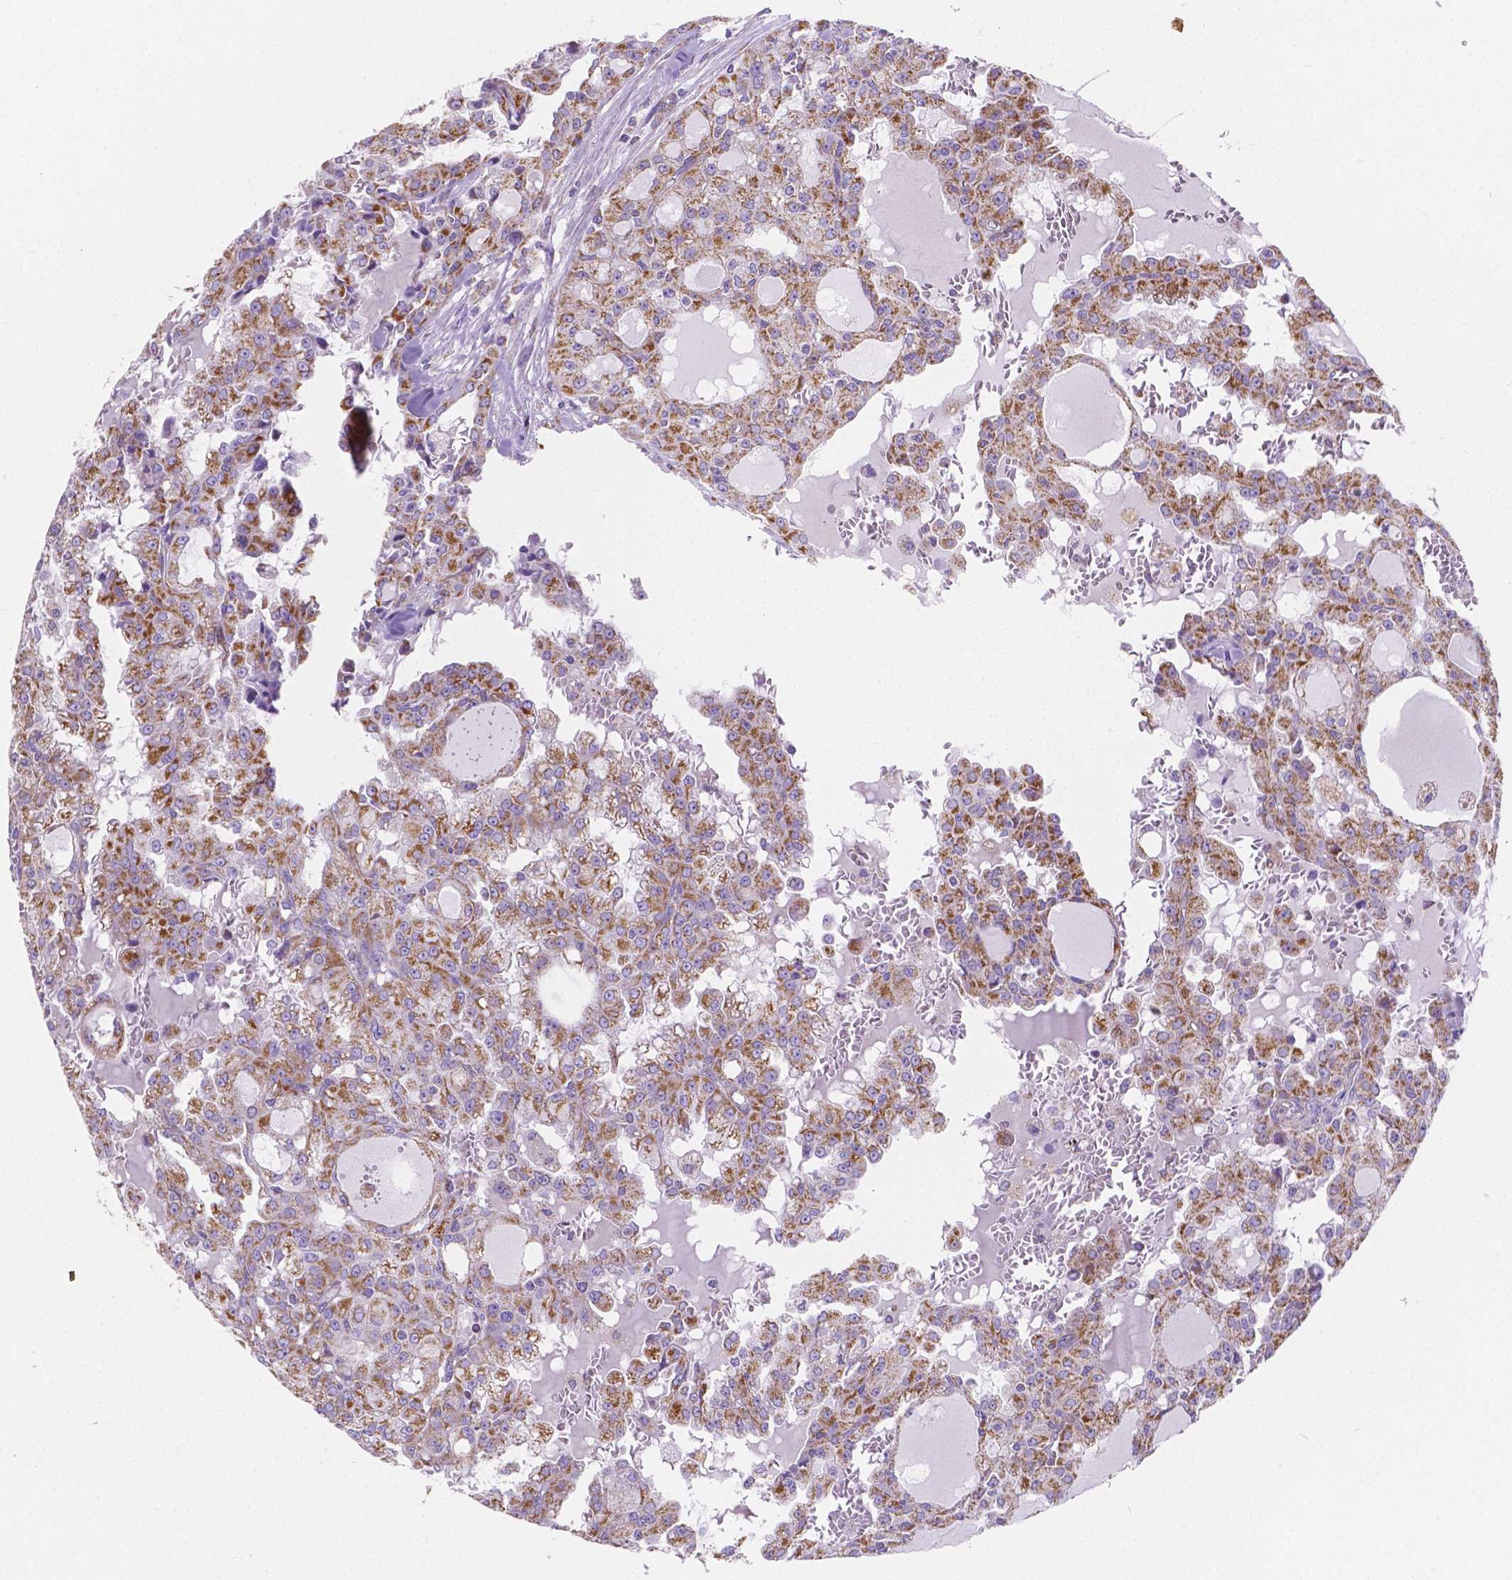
{"staining": {"intensity": "moderate", "quantity": ">75%", "location": "cytoplasmic/membranous"}, "tissue": "head and neck cancer", "cell_type": "Tumor cells", "image_type": "cancer", "snomed": [{"axis": "morphology", "description": "Adenocarcinoma, NOS"}, {"axis": "topography", "description": "Head-Neck"}], "caption": "An immunohistochemistry (IHC) image of tumor tissue is shown. Protein staining in brown highlights moderate cytoplasmic/membranous positivity in head and neck cancer within tumor cells. The protein of interest is shown in brown color, while the nuclei are stained blue.", "gene": "SGTB", "patient": {"sex": "male", "age": 64}}